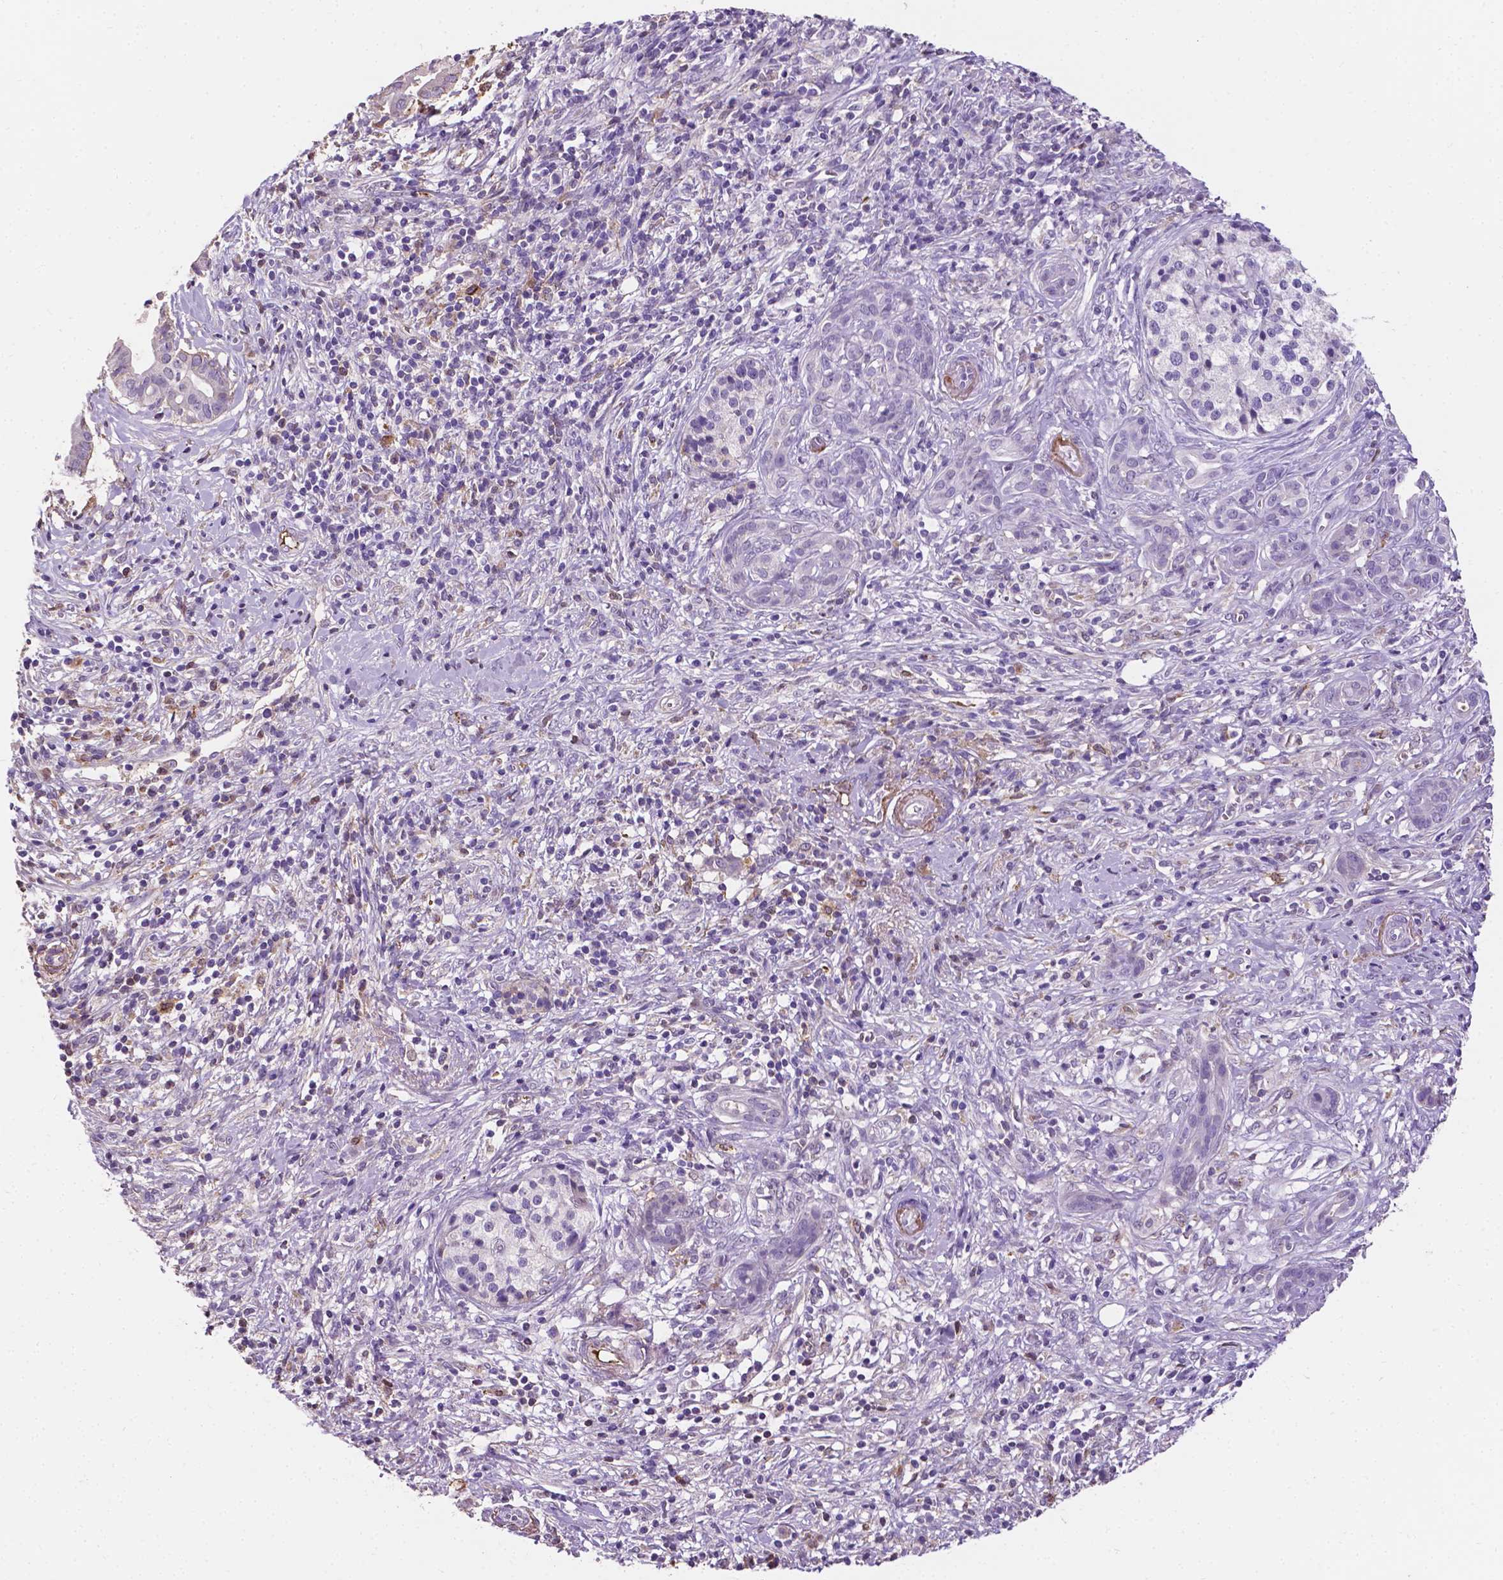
{"staining": {"intensity": "weak", "quantity": "<25%", "location": "cytoplasmic/membranous"}, "tissue": "pancreatic cancer", "cell_type": "Tumor cells", "image_type": "cancer", "snomed": [{"axis": "morphology", "description": "Adenocarcinoma, NOS"}, {"axis": "topography", "description": "Pancreas"}], "caption": "The IHC image has no significant expression in tumor cells of adenocarcinoma (pancreatic) tissue. (Stains: DAB IHC with hematoxylin counter stain, Microscopy: brightfield microscopy at high magnification).", "gene": "APOE", "patient": {"sex": "male", "age": 61}}